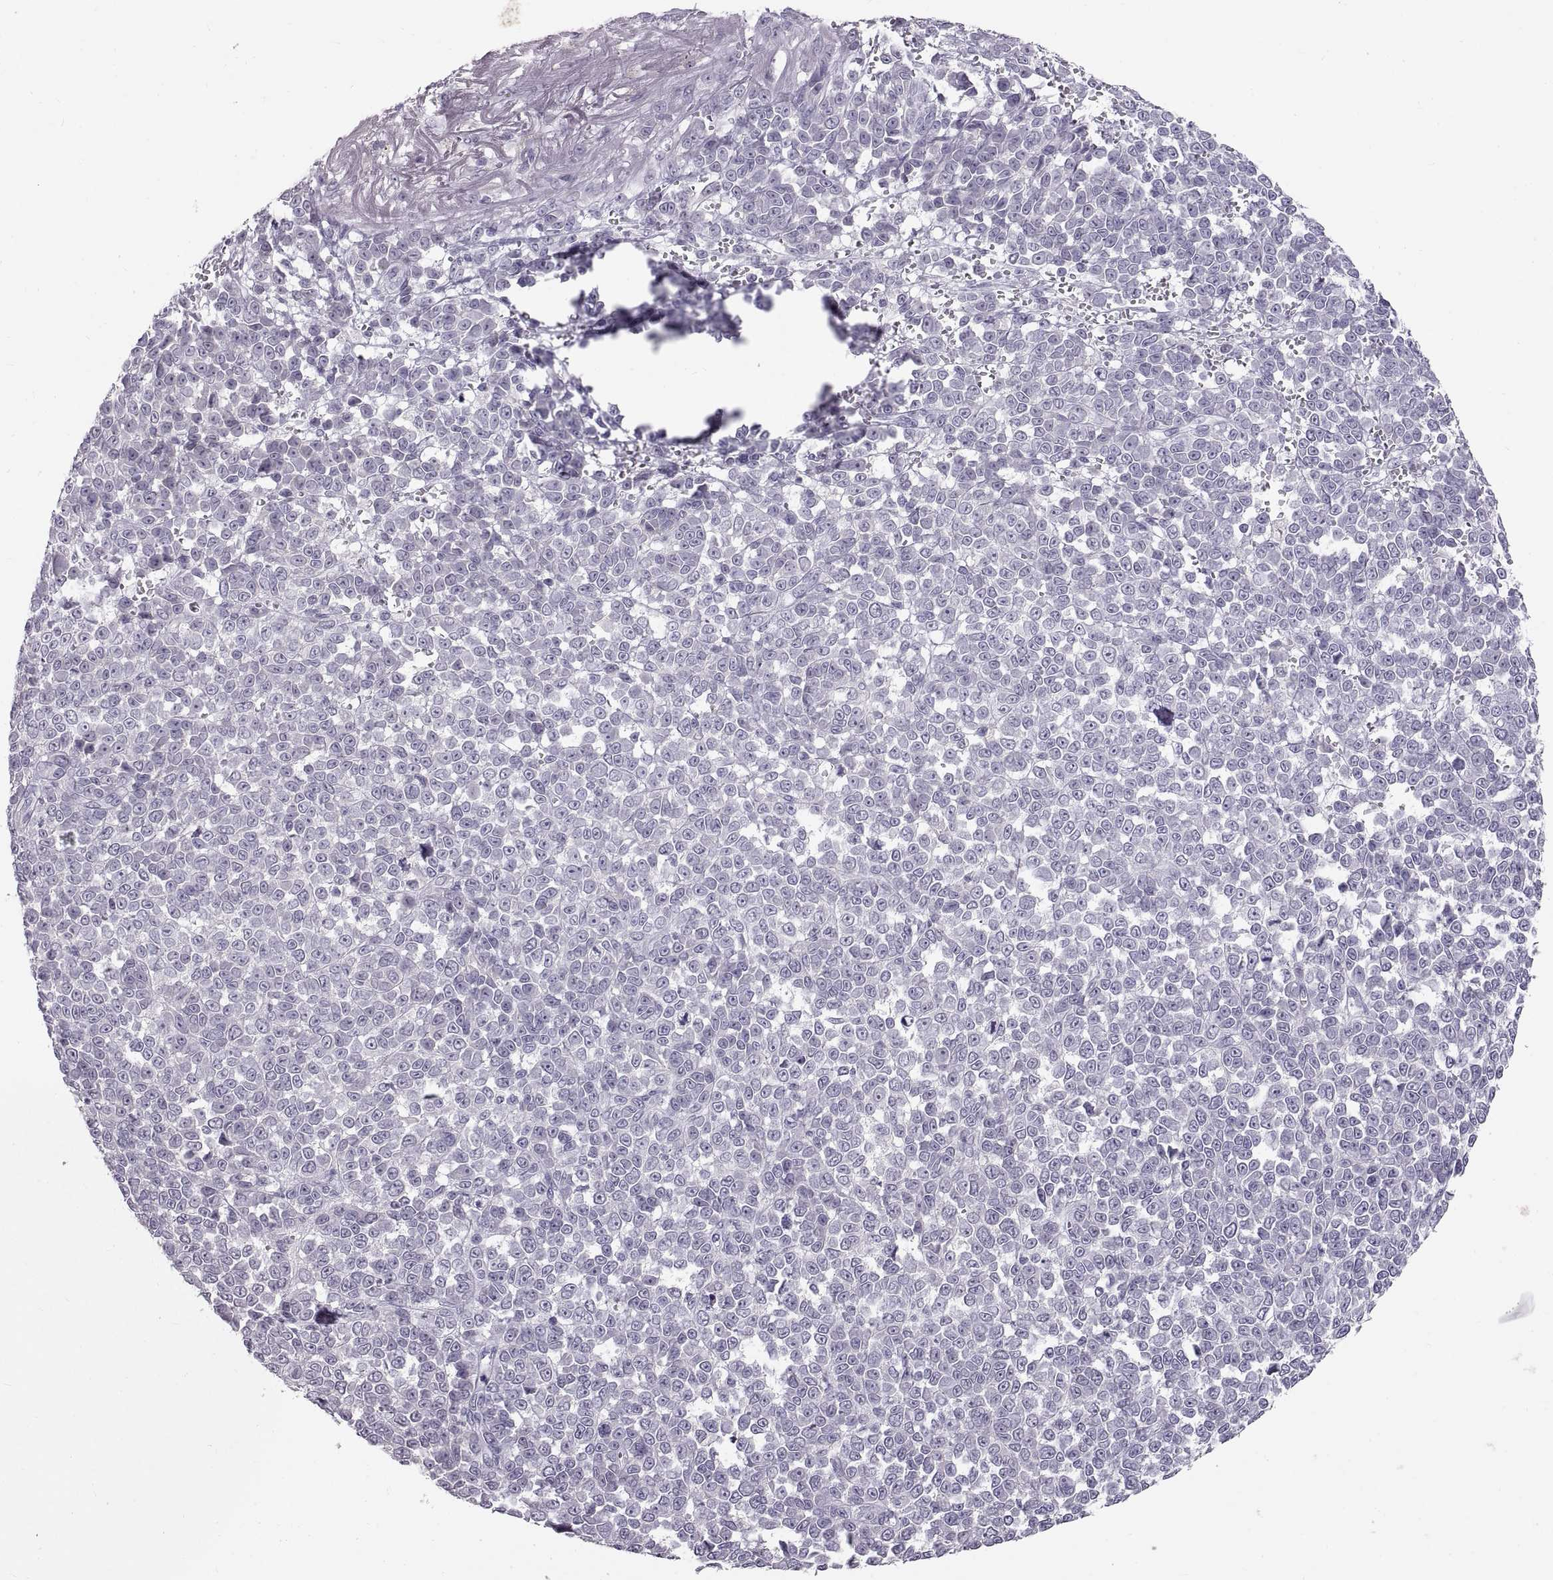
{"staining": {"intensity": "negative", "quantity": "none", "location": "none"}, "tissue": "melanoma", "cell_type": "Tumor cells", "image_type": "cancer", "snomed": [{"axis": "morphology", "description": "Malignant melanoma, NOS"}, {"axis": "topography", "description": "Skin"}], "caption": "This is an immunohistochemistry histopathology image of malignant melanoma. There is no positivity in tumor cells.", "gene": "SPACDR", "patient": {"sex": "female", "age": 95}}